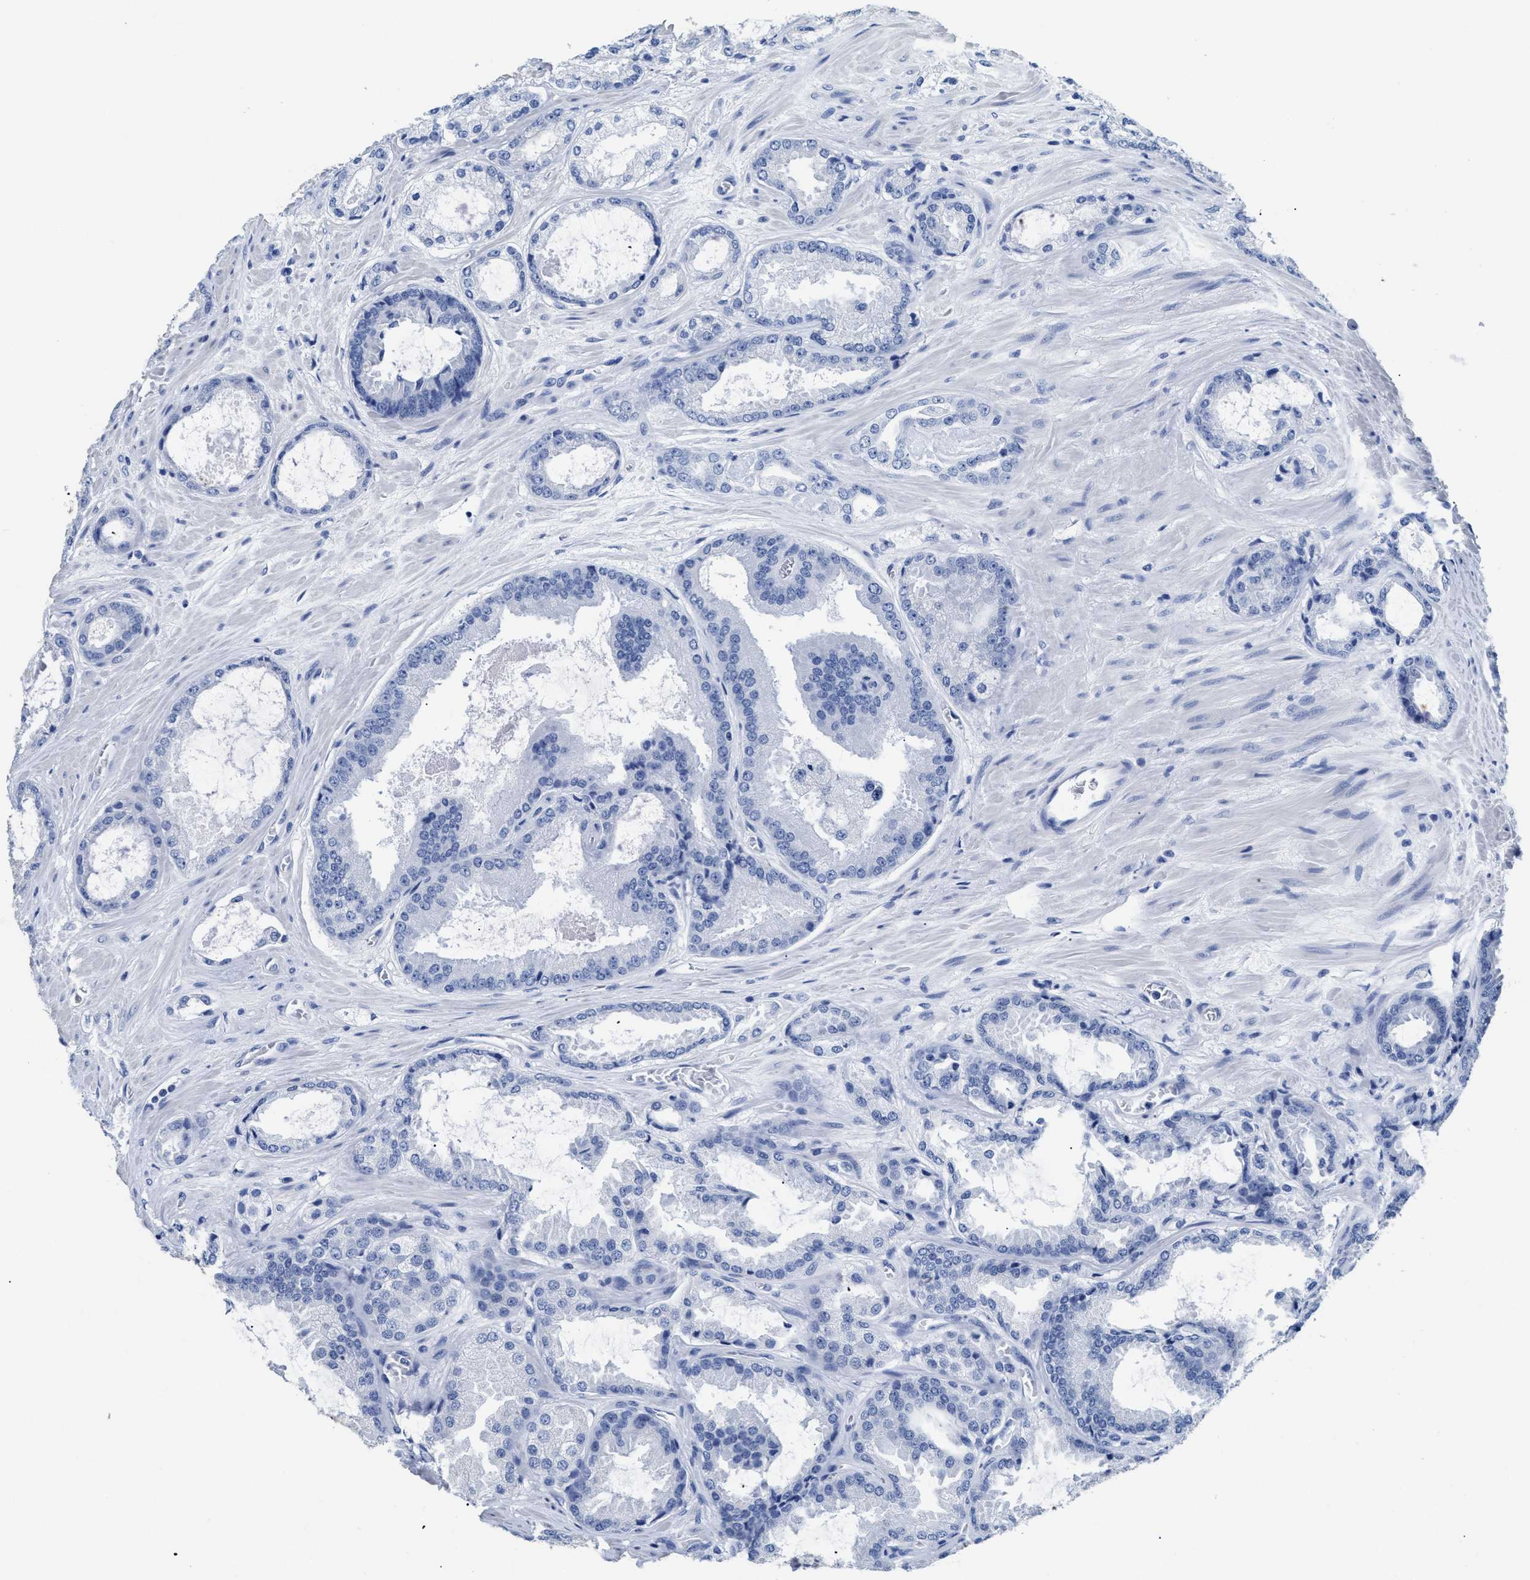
{"staining": {"intensity": "negative", "quantity": "none", "location": "none"}, "tissue": "prostate cancer", "cell_type": "Tumor cells", "image_type": "cancer", "snomed": [{"axis": "morphology", "description": "Adenocarcinoma, High grade"}, {"axis": "topography", "description": "Prostate"}], "caption": "Prostate high-grade adenocarcinoma stained for a protein using immunohistochemistry (IHC) demonstrates no staining tumor cells.", "gene": "DLC1", "patient": {"sex": "male", "age": 65}}